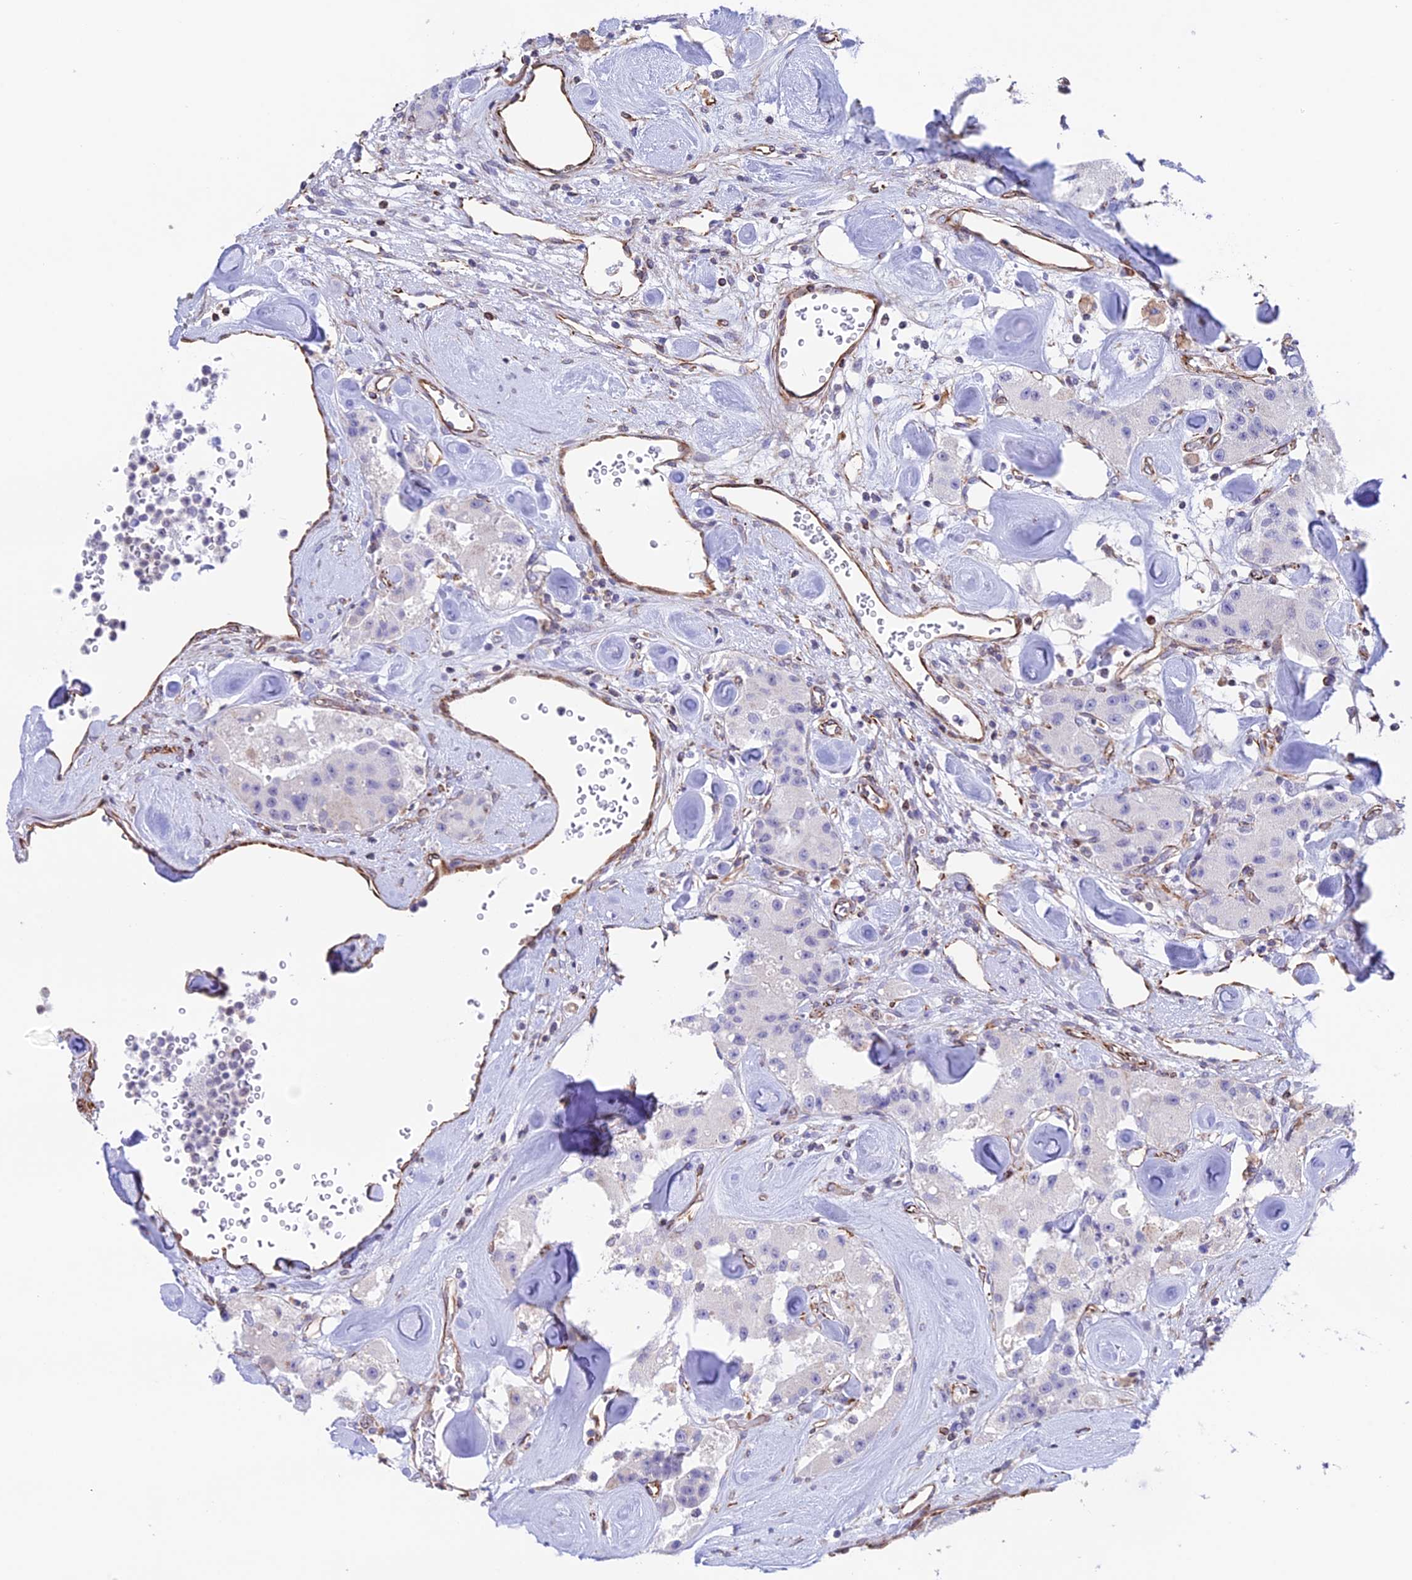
{"staining": {"intensity": "negative", "quantity": "none", "location": "none"}, "tissue": "carcinoid", "cell_type": "Tumor cells", "image_type": "cancer", "snomed": [{"axis": "morphology", "description": "Carcinoid, malignant, NOS"}, {"axis": "topography", "description": "Pancreas"}], "caption": "This is an IHC histopathology image of carcinoid (malignant). There is no staining in tumor cells.", "gene": "ZNF652", "patient": {"sex": "male", "age": 41}}